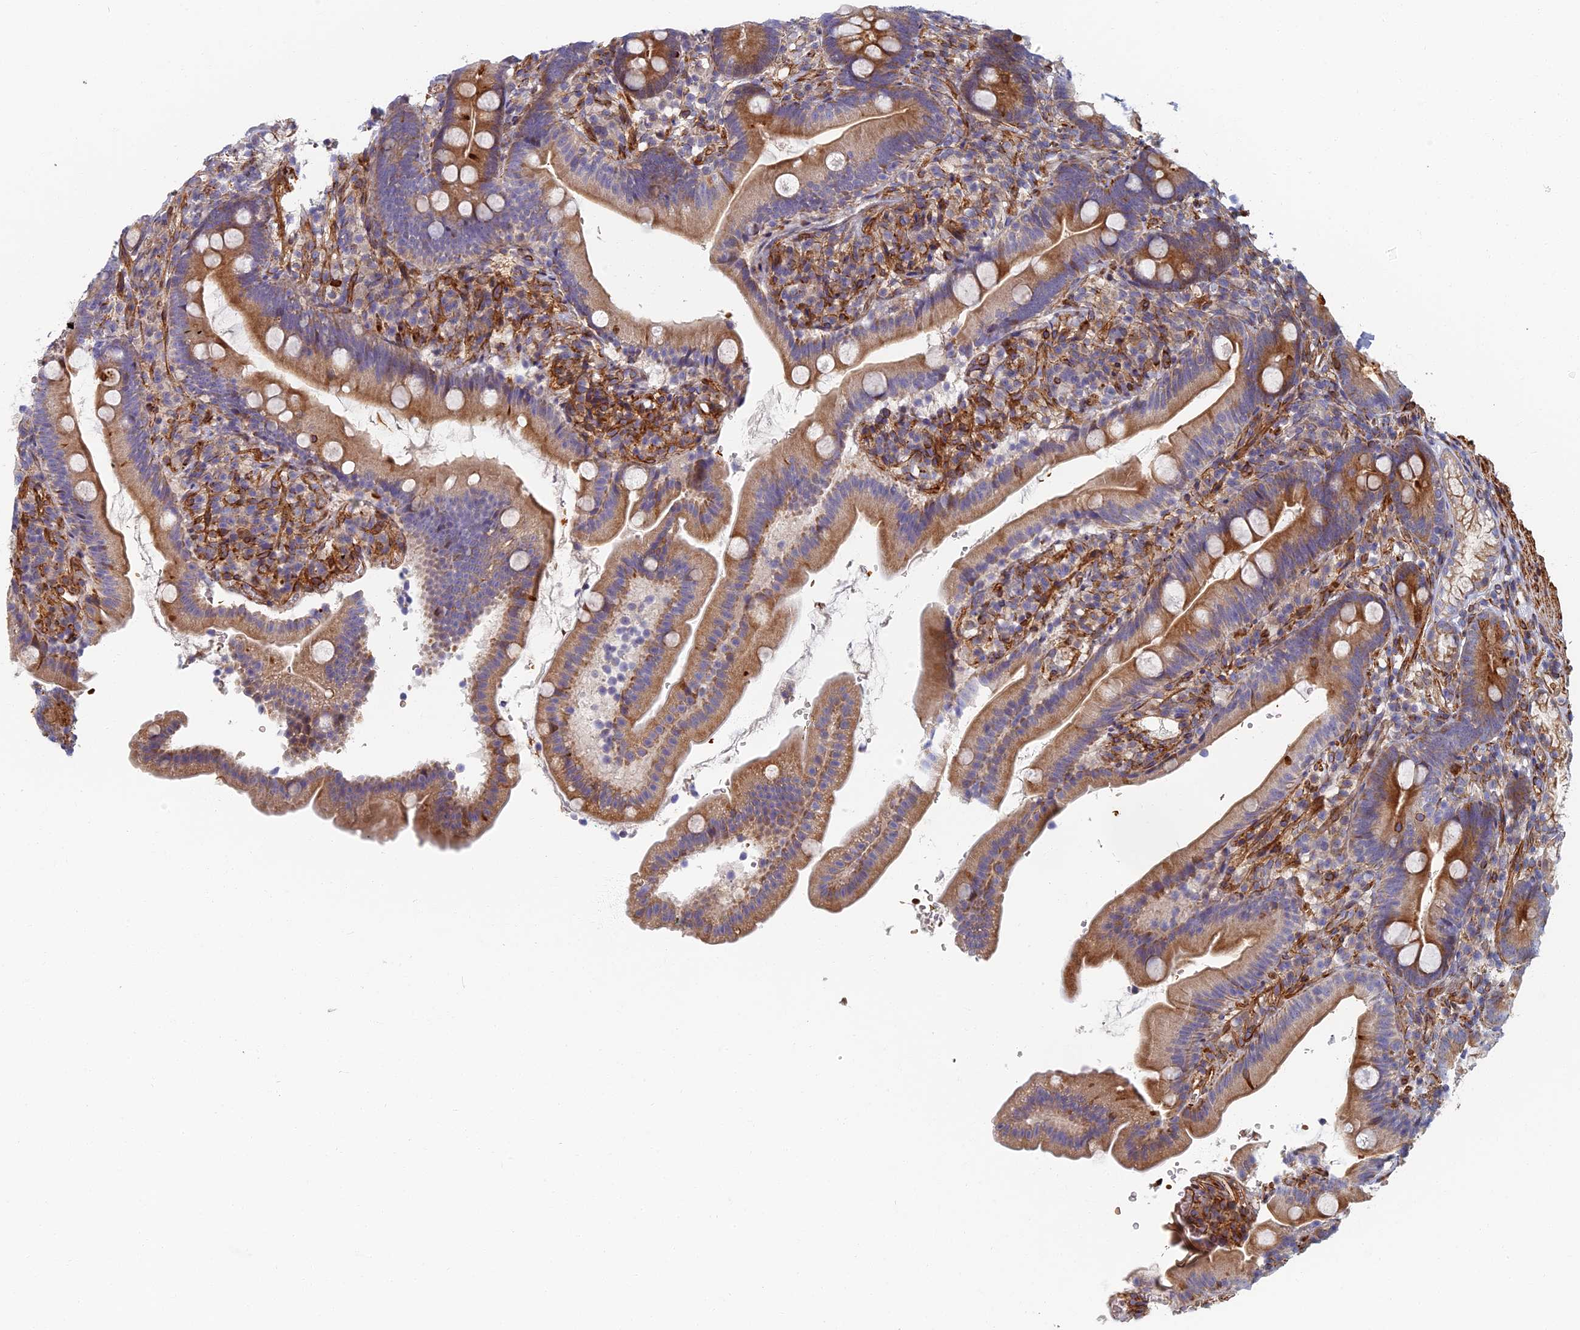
{"staining": {"intensity": "moderate", "quantity": "25%-75%", "location": "cytoplasmic/membranous"}, "tissue": "duodenum", "cell_type": "Glandular cells", "image_type": "normal", "snomed": [{"axis": "morphology", "description": "Normal tissue, NOS"}, {"axis": "topography", "description": "Duodenum"}], "caption": "Immunohistochemical staining of unremarkable duodenum shows 25%-75% levels of moderate cytoplasmic/membranous protein expression in approximately 25%-75% of glandular cells. Immunohistochemistry stains the protein in brown and the nuclei are stained blue.", "gene": "ABCB10", "patient": {"sex": "female", "age": 67}}